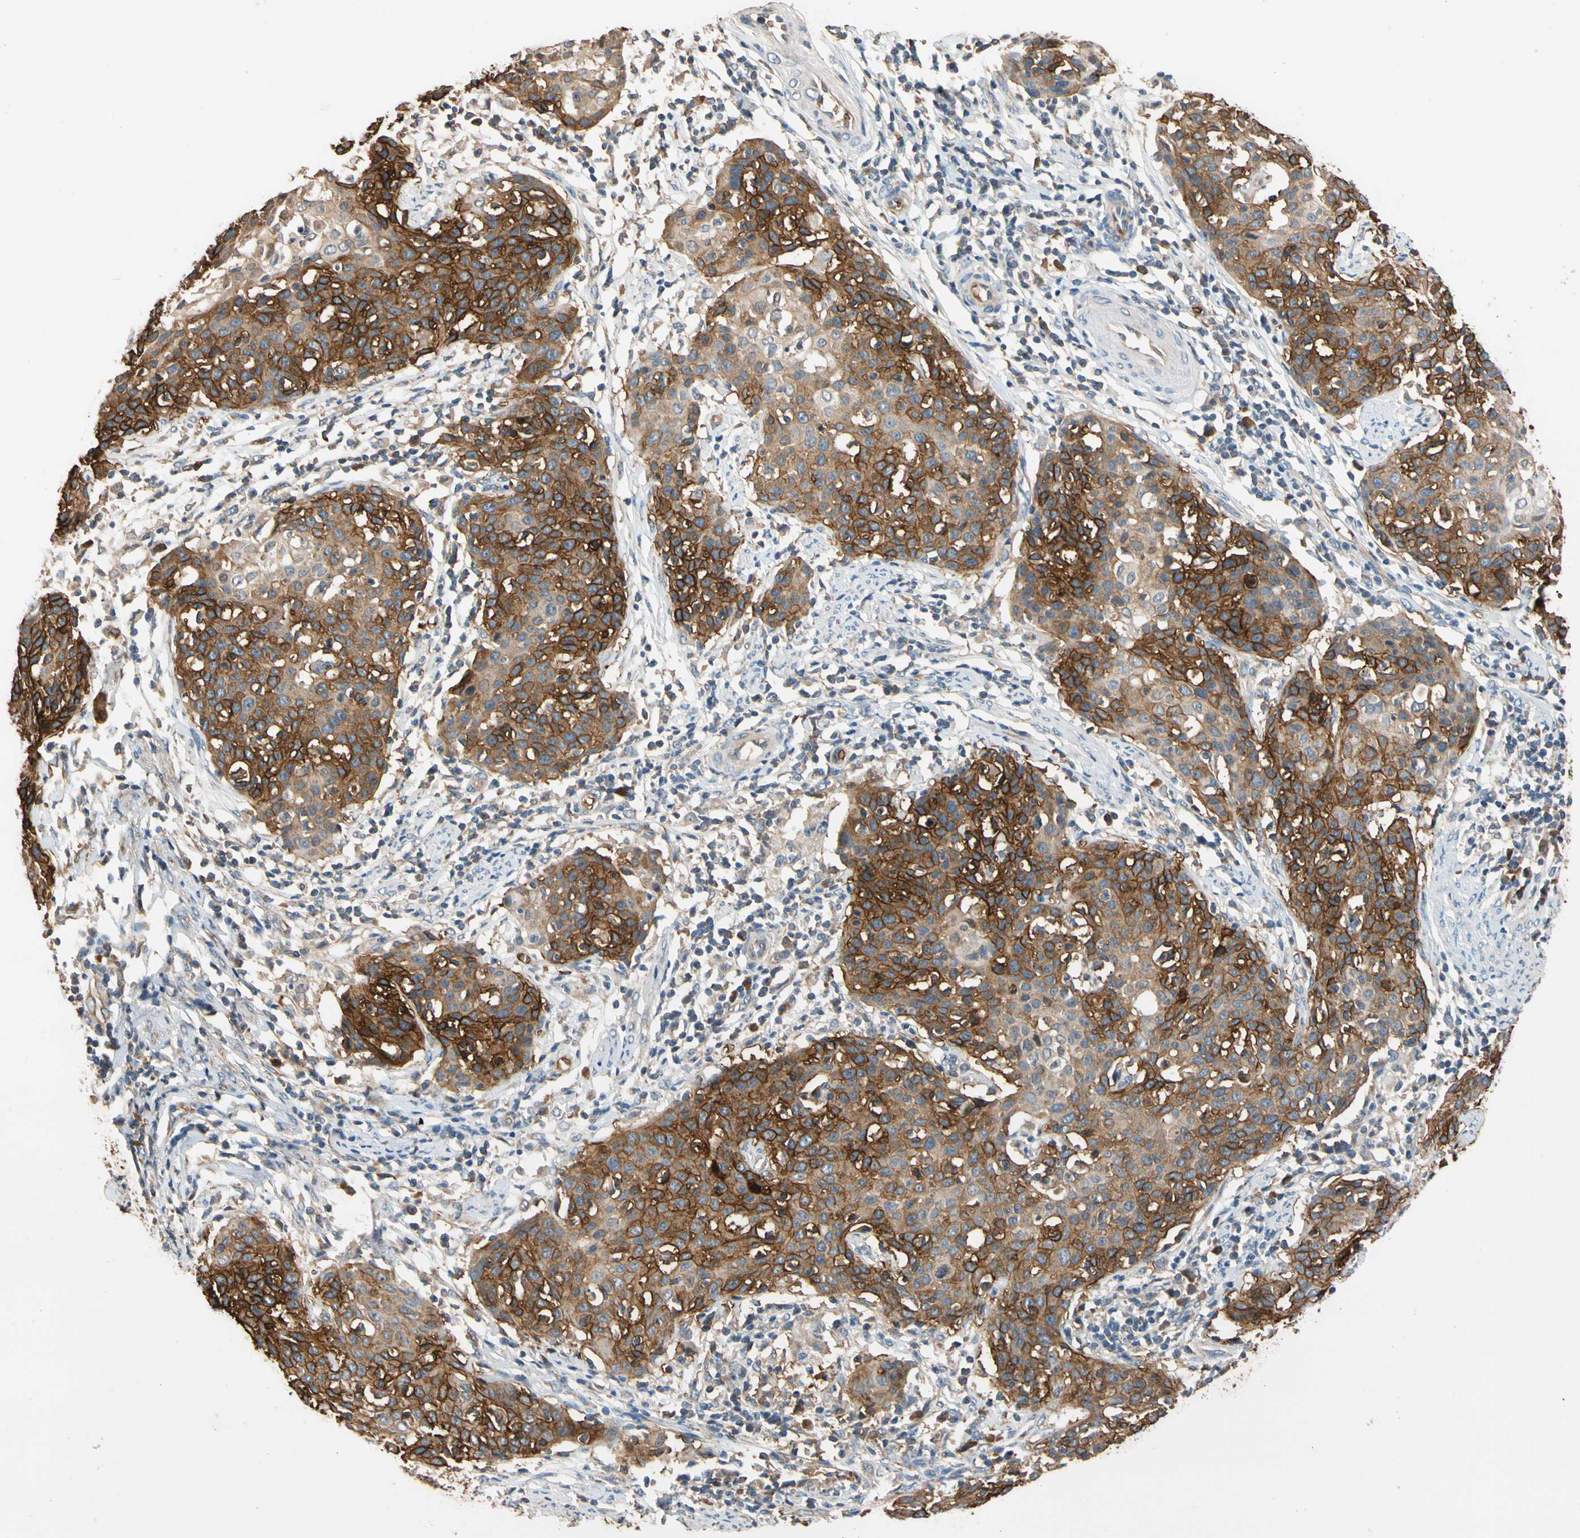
{"staining": {"intensity": "strong", "quantity": ">75%", "location": "cytoplasmic/membranous"}, "tissue": "cervical cancer", "cell_type": "Tumor cells", "image_type": "cancer", "snomed": [{"axis": "morphology", "description": "Squamous cell carcinoma, NOS"}, {"axis": "topography", "description": "Cervix"}], "caption": "High-power microscopy captured an IHC image of cervical squamous cell carcinoma, revealing strong cytoplasmic/membranous staining in approximately >75% of tumor cells.", "gene": "RIOK2", "patient": {"sex": "female", "age": 38}}